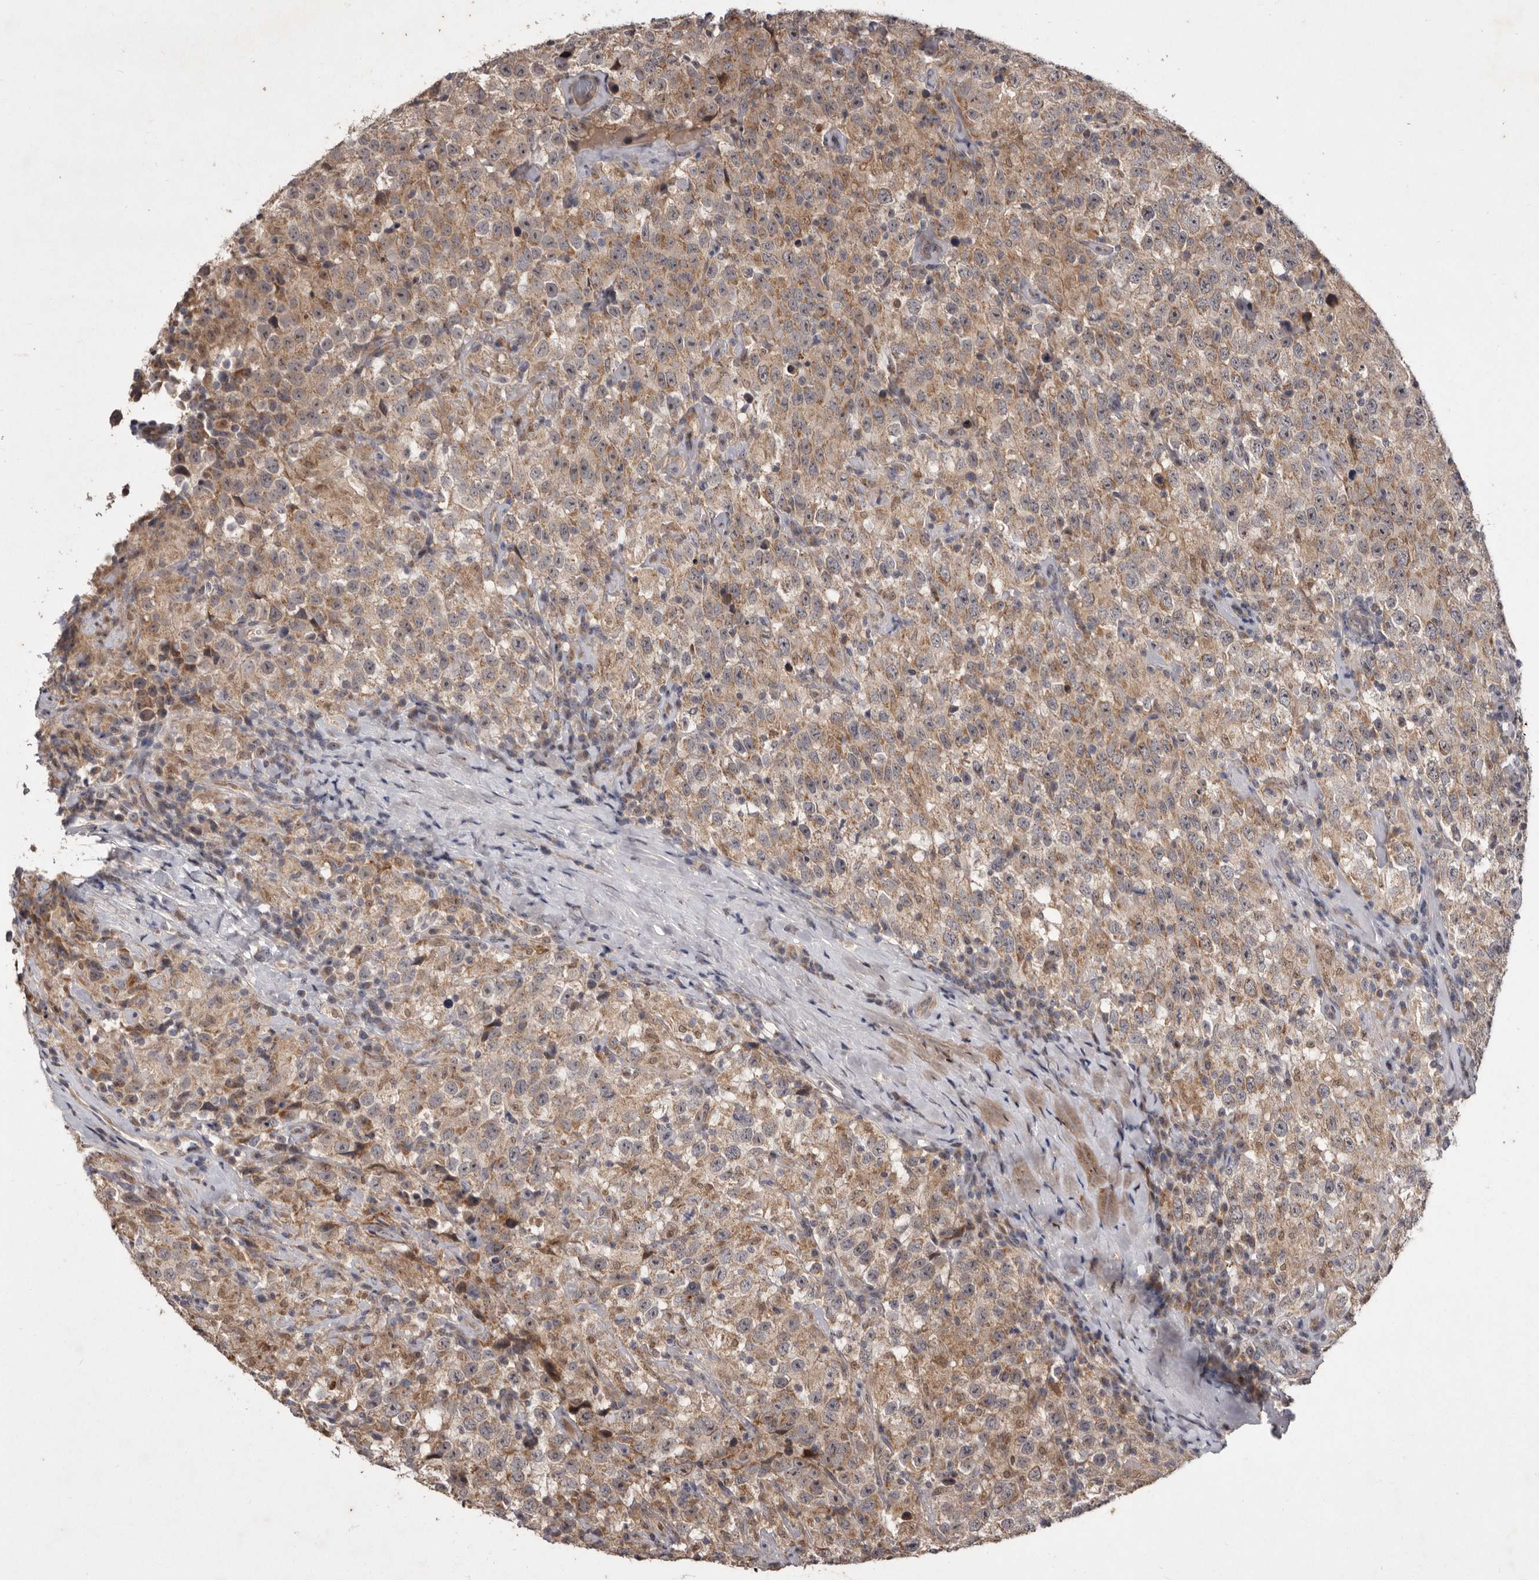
{"staining": {"intensity": "moderate", "quantity": ">75%", "location": "cytoplasmic/membranous"}, "tissue": "testis cancer", "cell_type": "Tumor cells", "image_type": "cancer", "snomed": [{"axis": "morphology", "description": "Seminoma, NOS"}, {"axis": "topography", "description": "Testis"}], "caption": "Immunohistochemistry micrograph of human testis cancer (seminoma) stained for a protein (brown), which reveals medium levels of moderate cytoplasmic/membranous positivity in approximately >75% of tumor cells.", "gene": "FLAD1", "patient": {"sex": "male", "age": 41}}